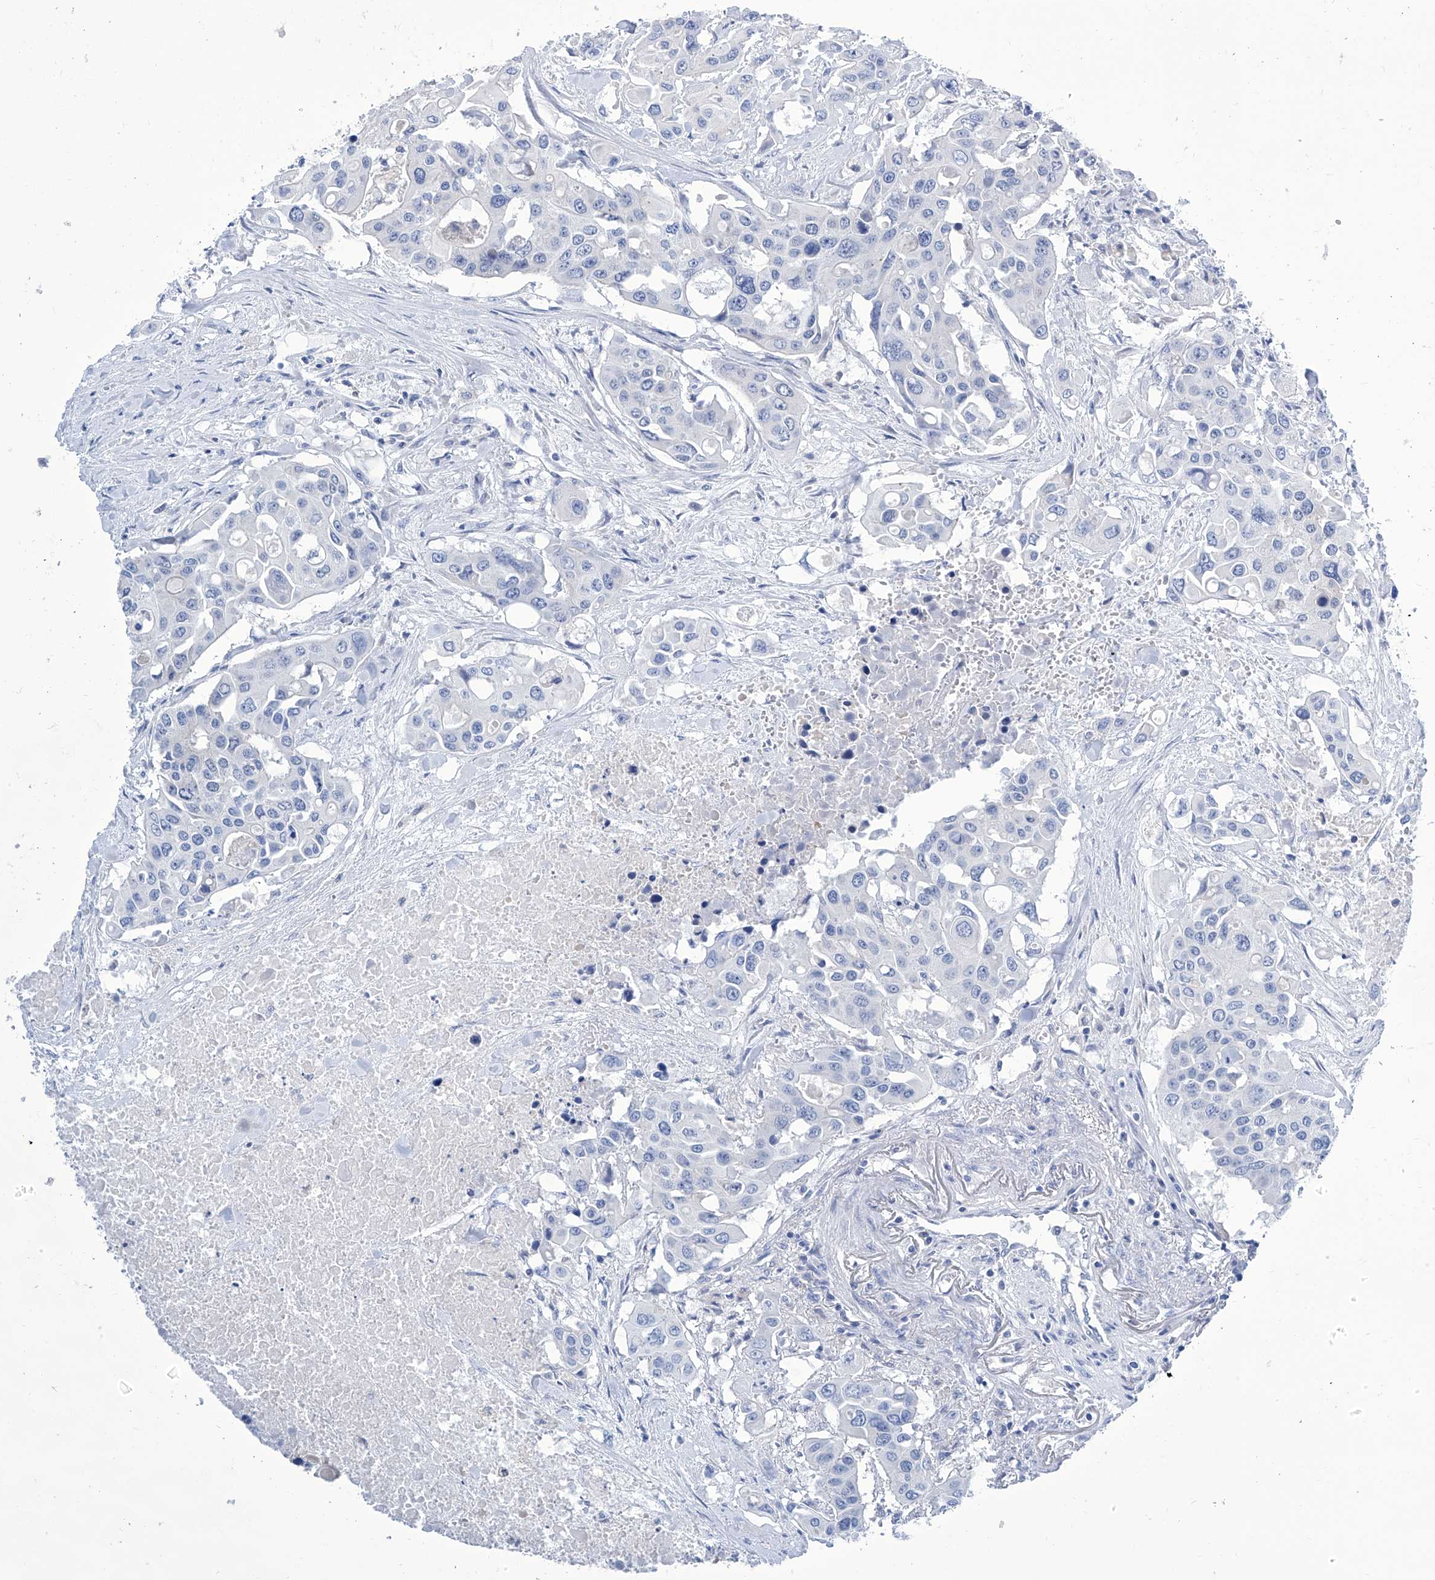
{"staining": {"intensity": "negative", "quantity": "none", "location": "none"}, "tissue": "colorectal cancer", "cell_type": "Tumor cells", "image_type": "cancer", "snomed": [{"axis": "morphology", "description": "Adenocarcinoma, NOS"}, {"axis": "topography", "description": "Colon"}], "caption": "Photomicrograph shows no protein staining in tumor cells of colorectal cancer tissue. (DAB immunohistochemistry visualized using brightfield microscopy, high magnification).", "gene": "IMPA2", "patient": {"sex": "male", "age": 77}}